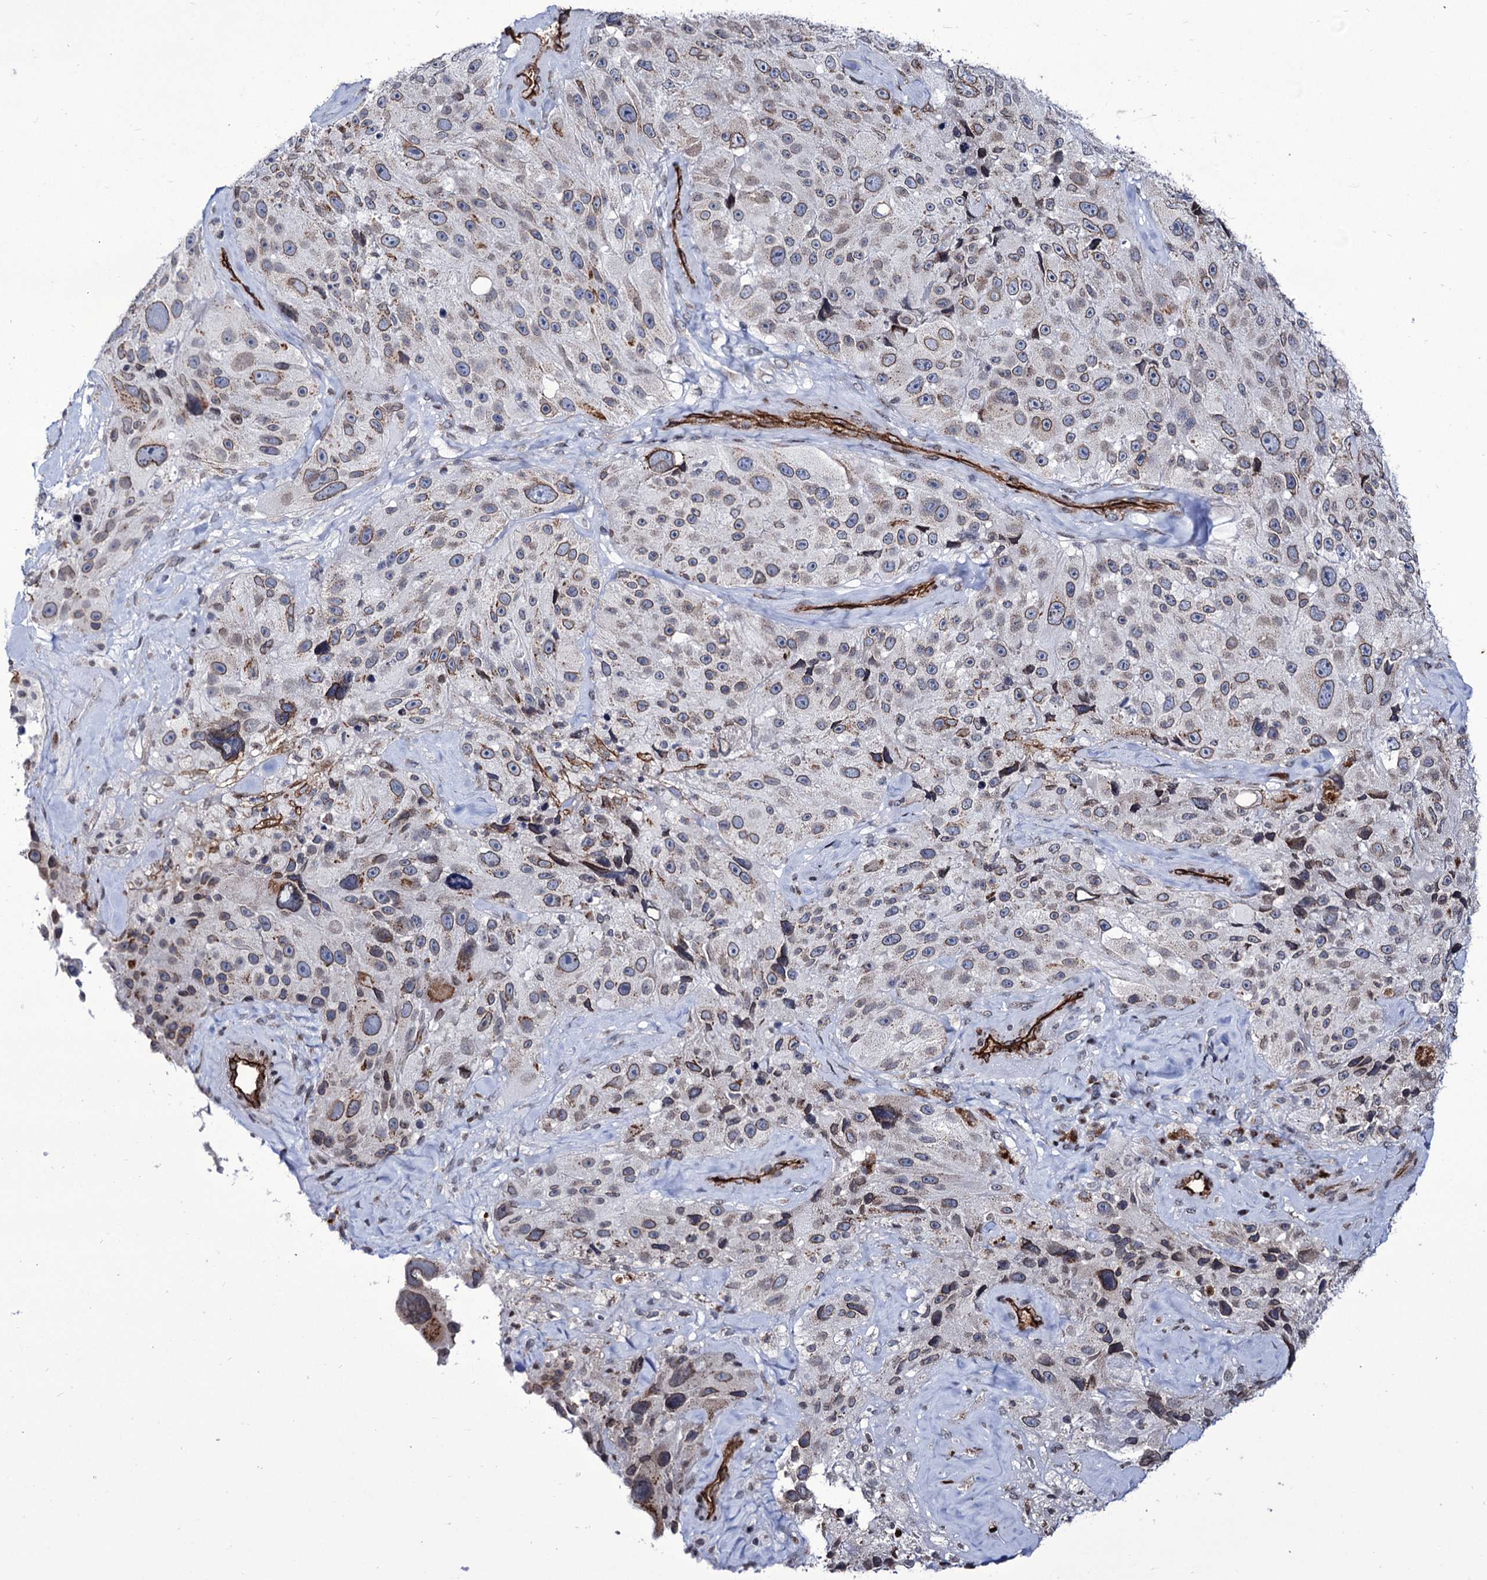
{"staining": {"intensity": "moderate", "quantity": "25%-75%", "location": "cytoplasmic/membranous,nuclear"}, "tissue": "melanoma", "cell_type": "Tumor cells", "image_type": "cancer", "snomed": [{"axis": "morphology", "description": "Malignant melanoma, Metastatic site"}, {"axis": "topography", "description": "Lymph node"}], "caption": "Tumor cells show medium levels of moderate cytoplasmic/membranous and nuclear expression in approximately 25%-75% of cells in human melanoma. The staining was performed using DAB (3,3'-diaminobenzidine), with brown indicating positive protein expression. Nuclei are stained blue with hematoxylin.", "gene": "ZC3H12C", "patient": {"sex": "male", "age": 62}}